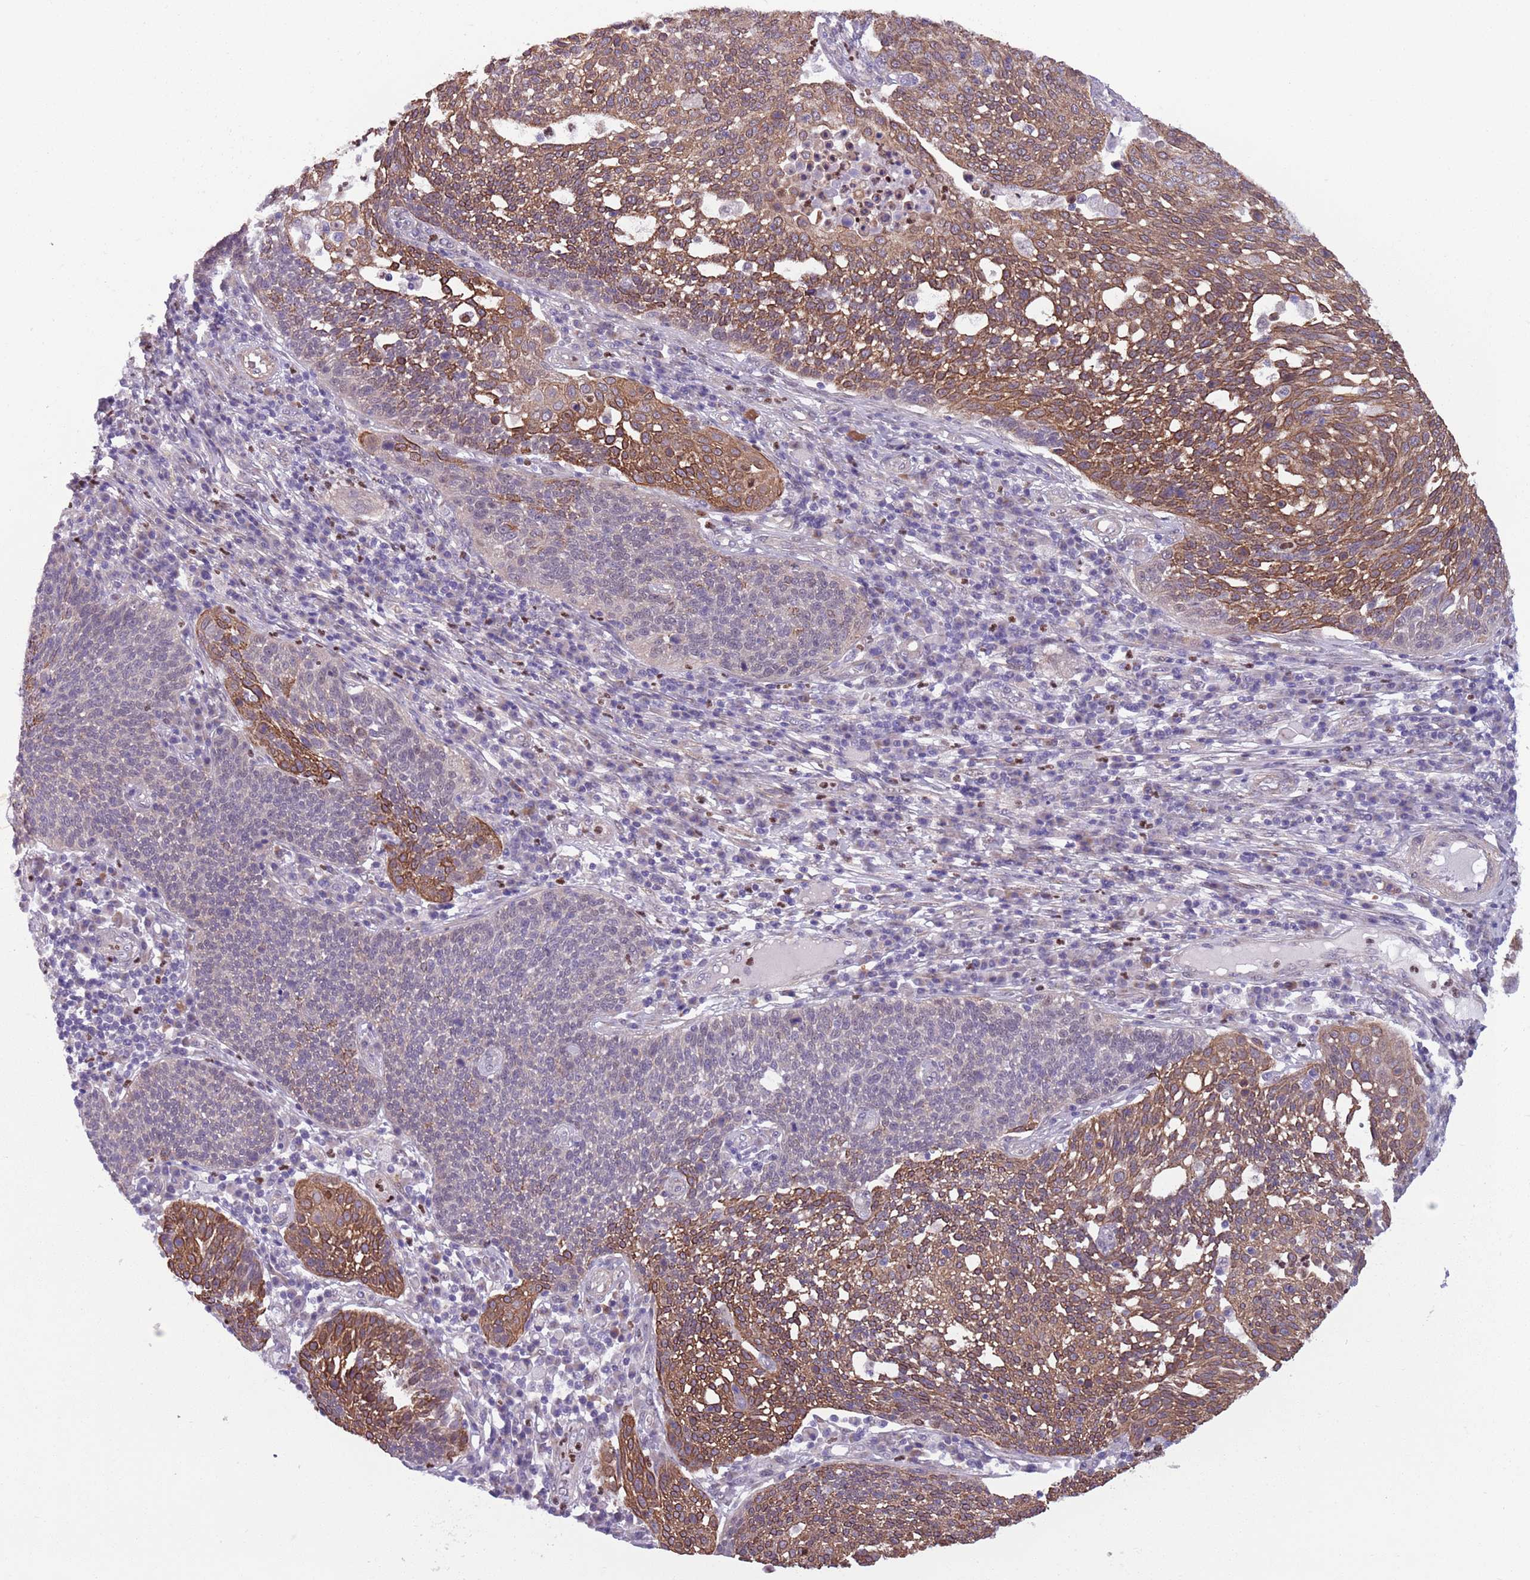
{"staining": {"intensity": "moderate", "quantity": ">75%", "location": "cytoplasmic/membranous"}, "tissue": "cervical cancer", "cell_type": "Tumor cells", "image_type": "cancer", "snomed": [{"axis": "morphology", "description": "Squamous cell carcinoma, NOS"}, {"axis": "topography", "description": "Cervix"}], "caption": "A brown stain shows moderate cytoplasmic/membranous staining of a protein in human cervical cancer (squamous cell carcinoma) tumor cells.", "gene": "ADCY7", "patient": {"sex": "female", "age": 34}}